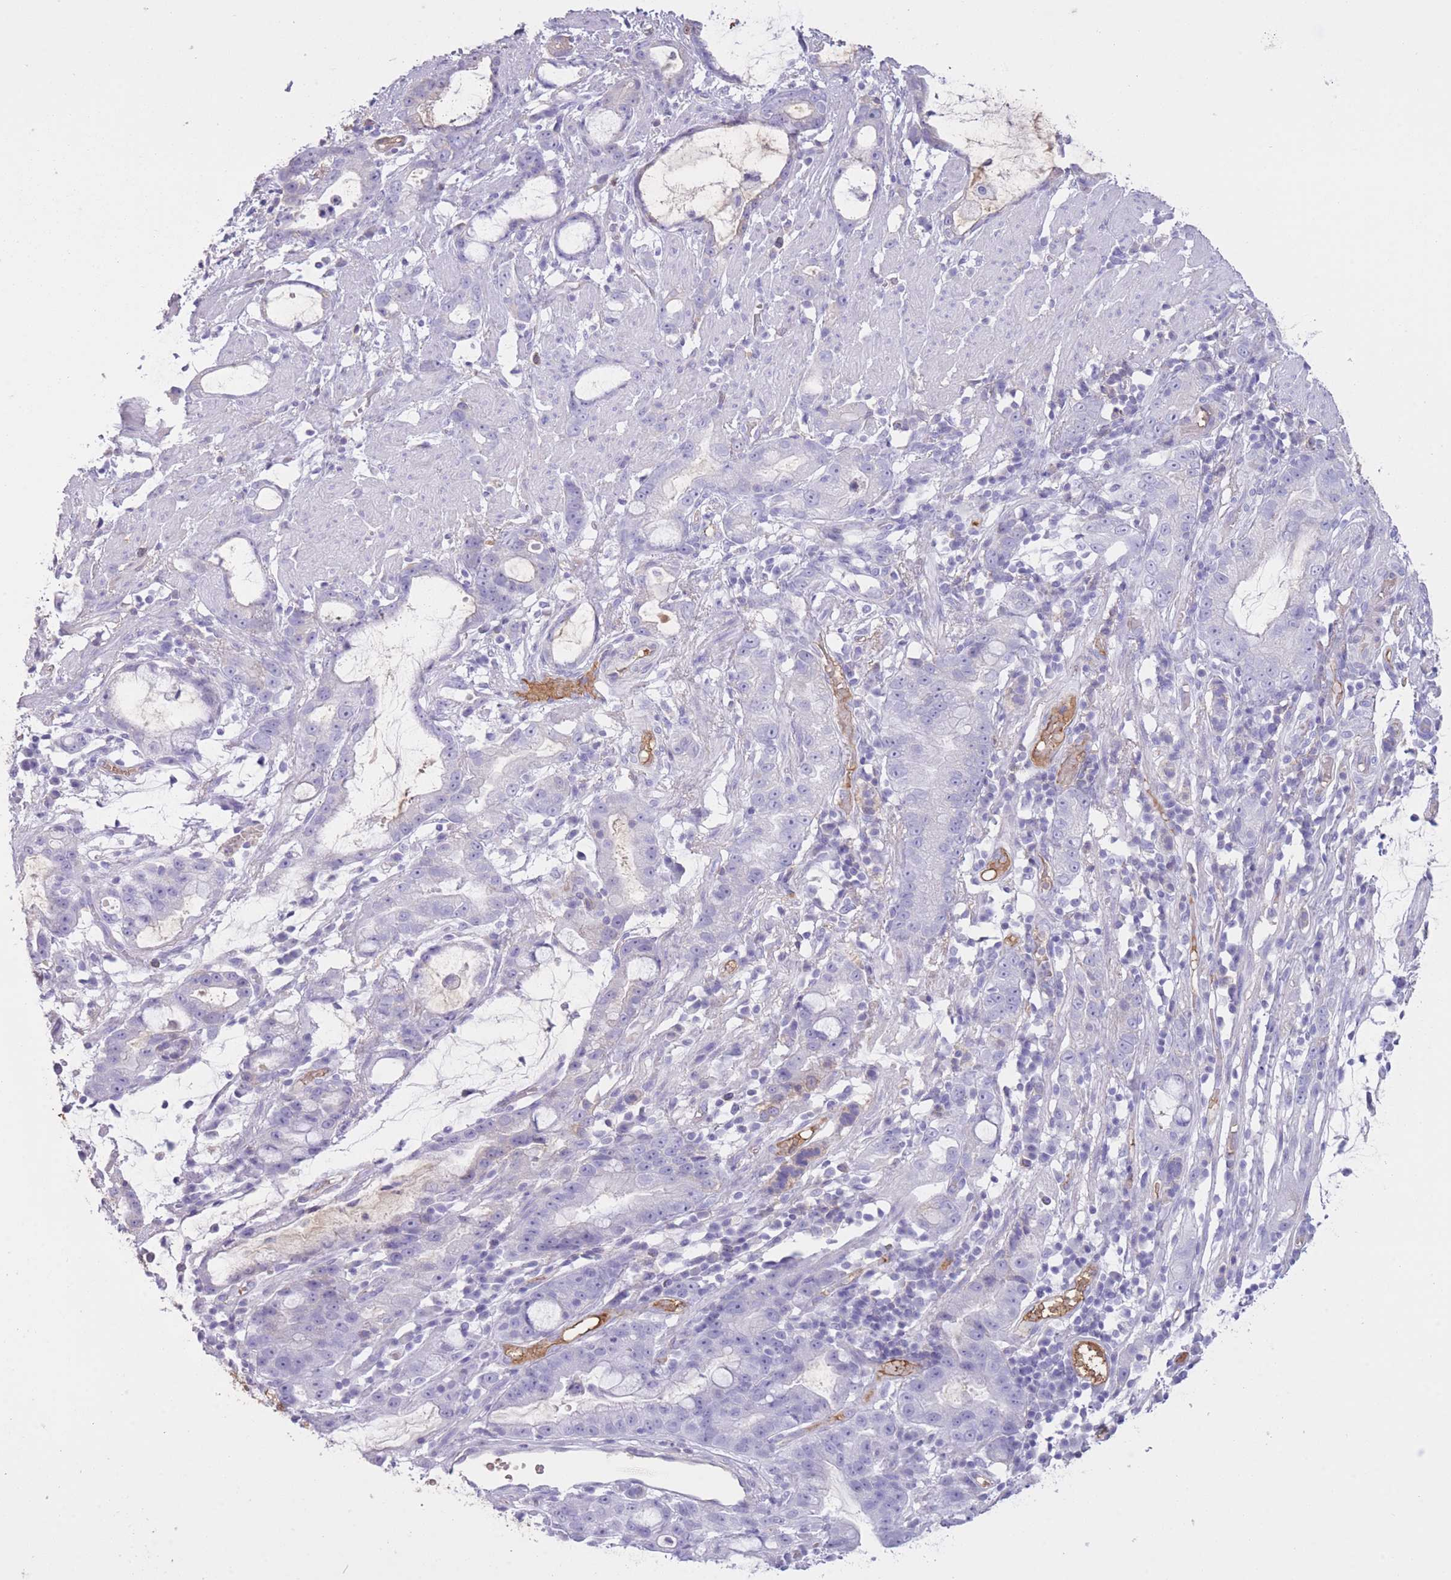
{"staining": {"intensity": "negative", "quantity": "none", "location": "none"}, "tissue": "stomach cancer", "cell_type": "Tumor cells", "image_type": "cancer", "snomed": [{"axis": "morphology", "description": "Adenocarcinoma, NOS"}, {"axis": "topography", "description": "Stomach"}], "caption": "This is an IHC micrograph of adenocarcinoma (stomach). There is no staining in tumor cells.", "gene": "AP3S2", "patient": {"sex": "male", "age": 55}}